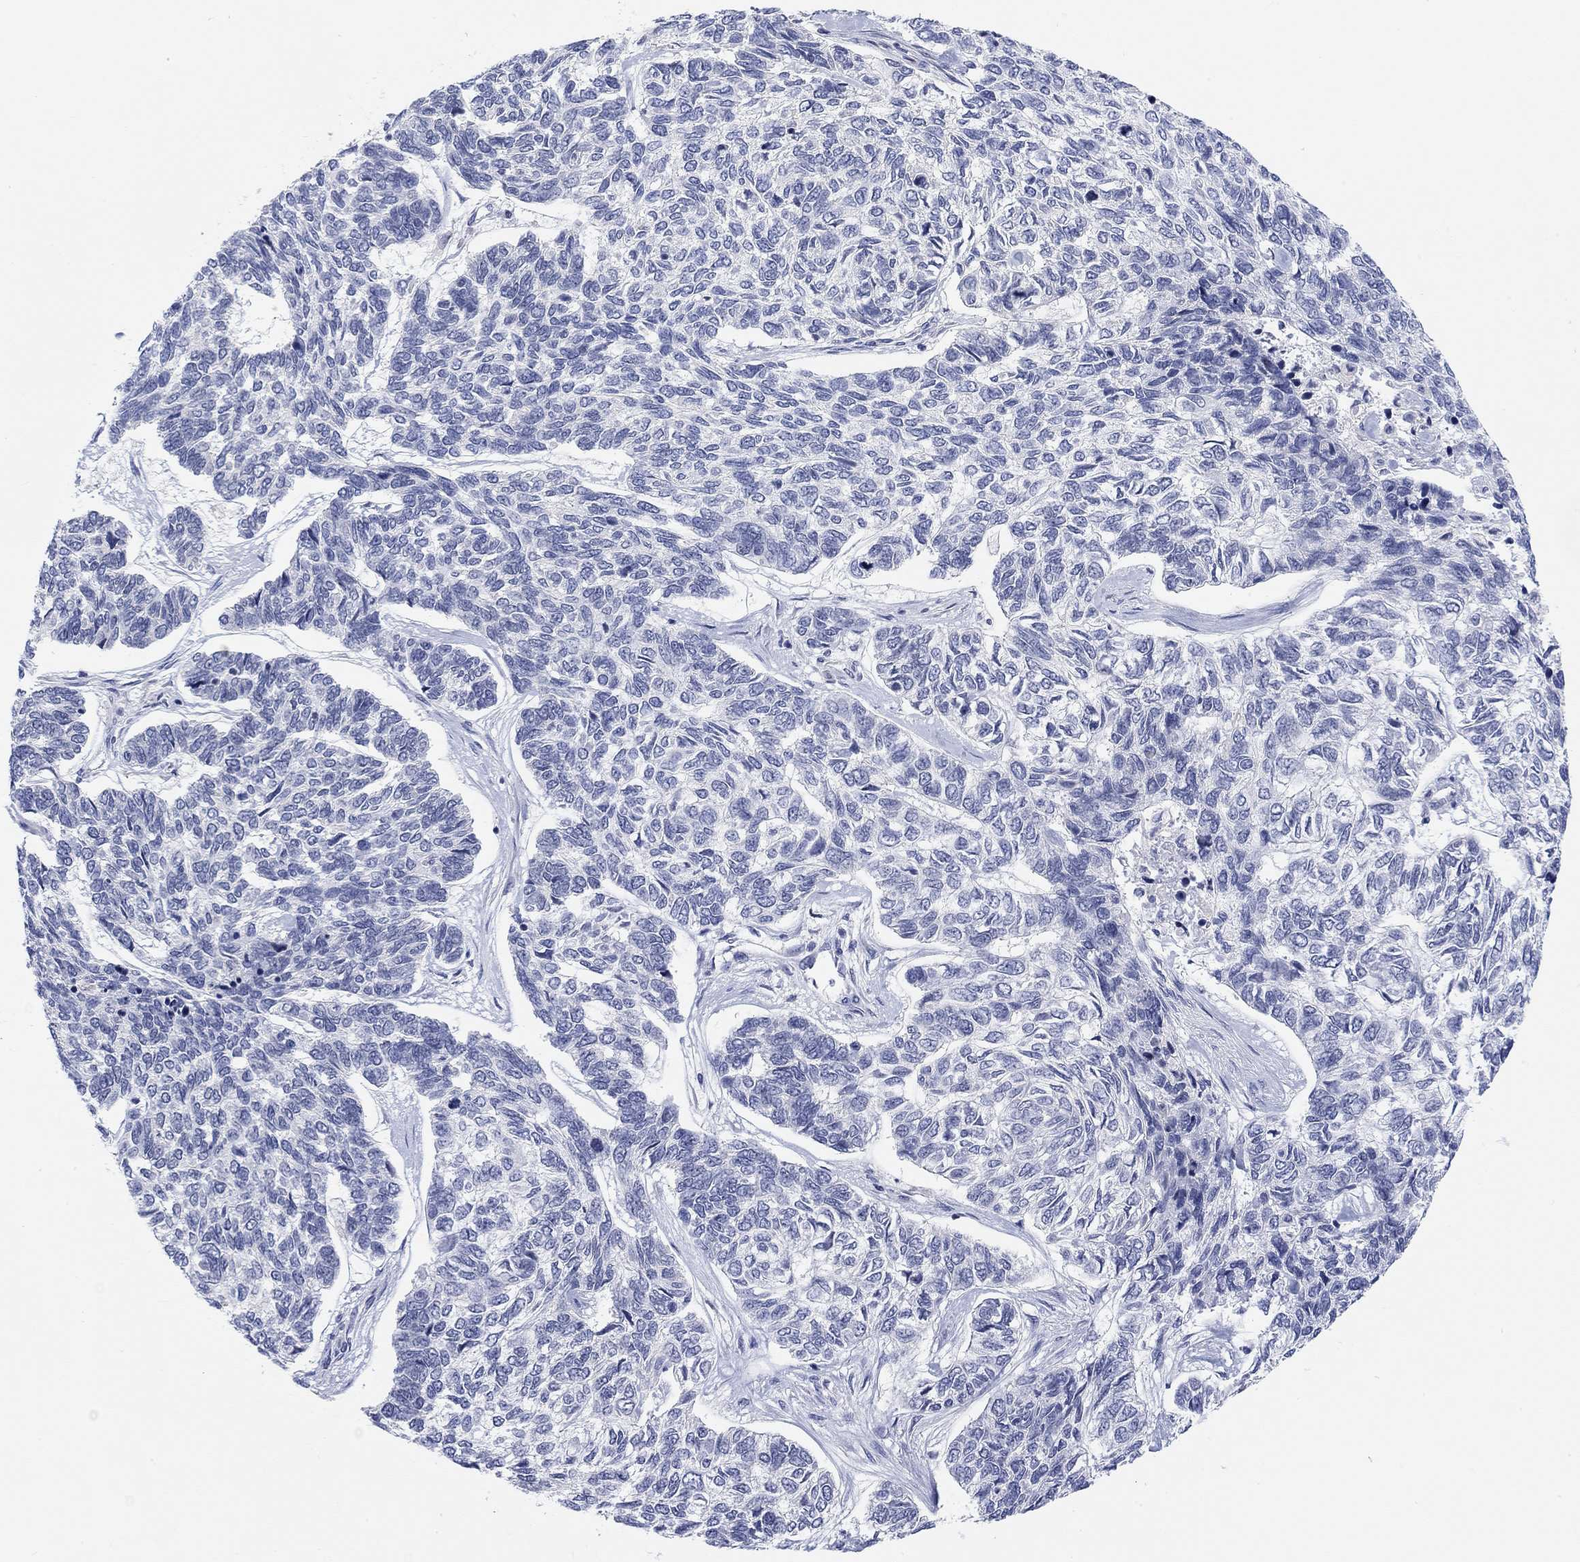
{"staining": {"intensity": "negative", "quantity": "none", "location": "none"}, "tissue": "skin cancer", "cell_type": "Tumor cells", "image_type": "cancer", "snomed": [{"axis": "morphology", "description": "Basal cell carcinoma"}, {"axis": "topography", "description": "Skin"}], "caption": "Tumor cells show no significant protein staining in skin basal cell carcinoma.", "gene": "ATP6V1E2", "patient": {"sex": "female", "age": 65}}